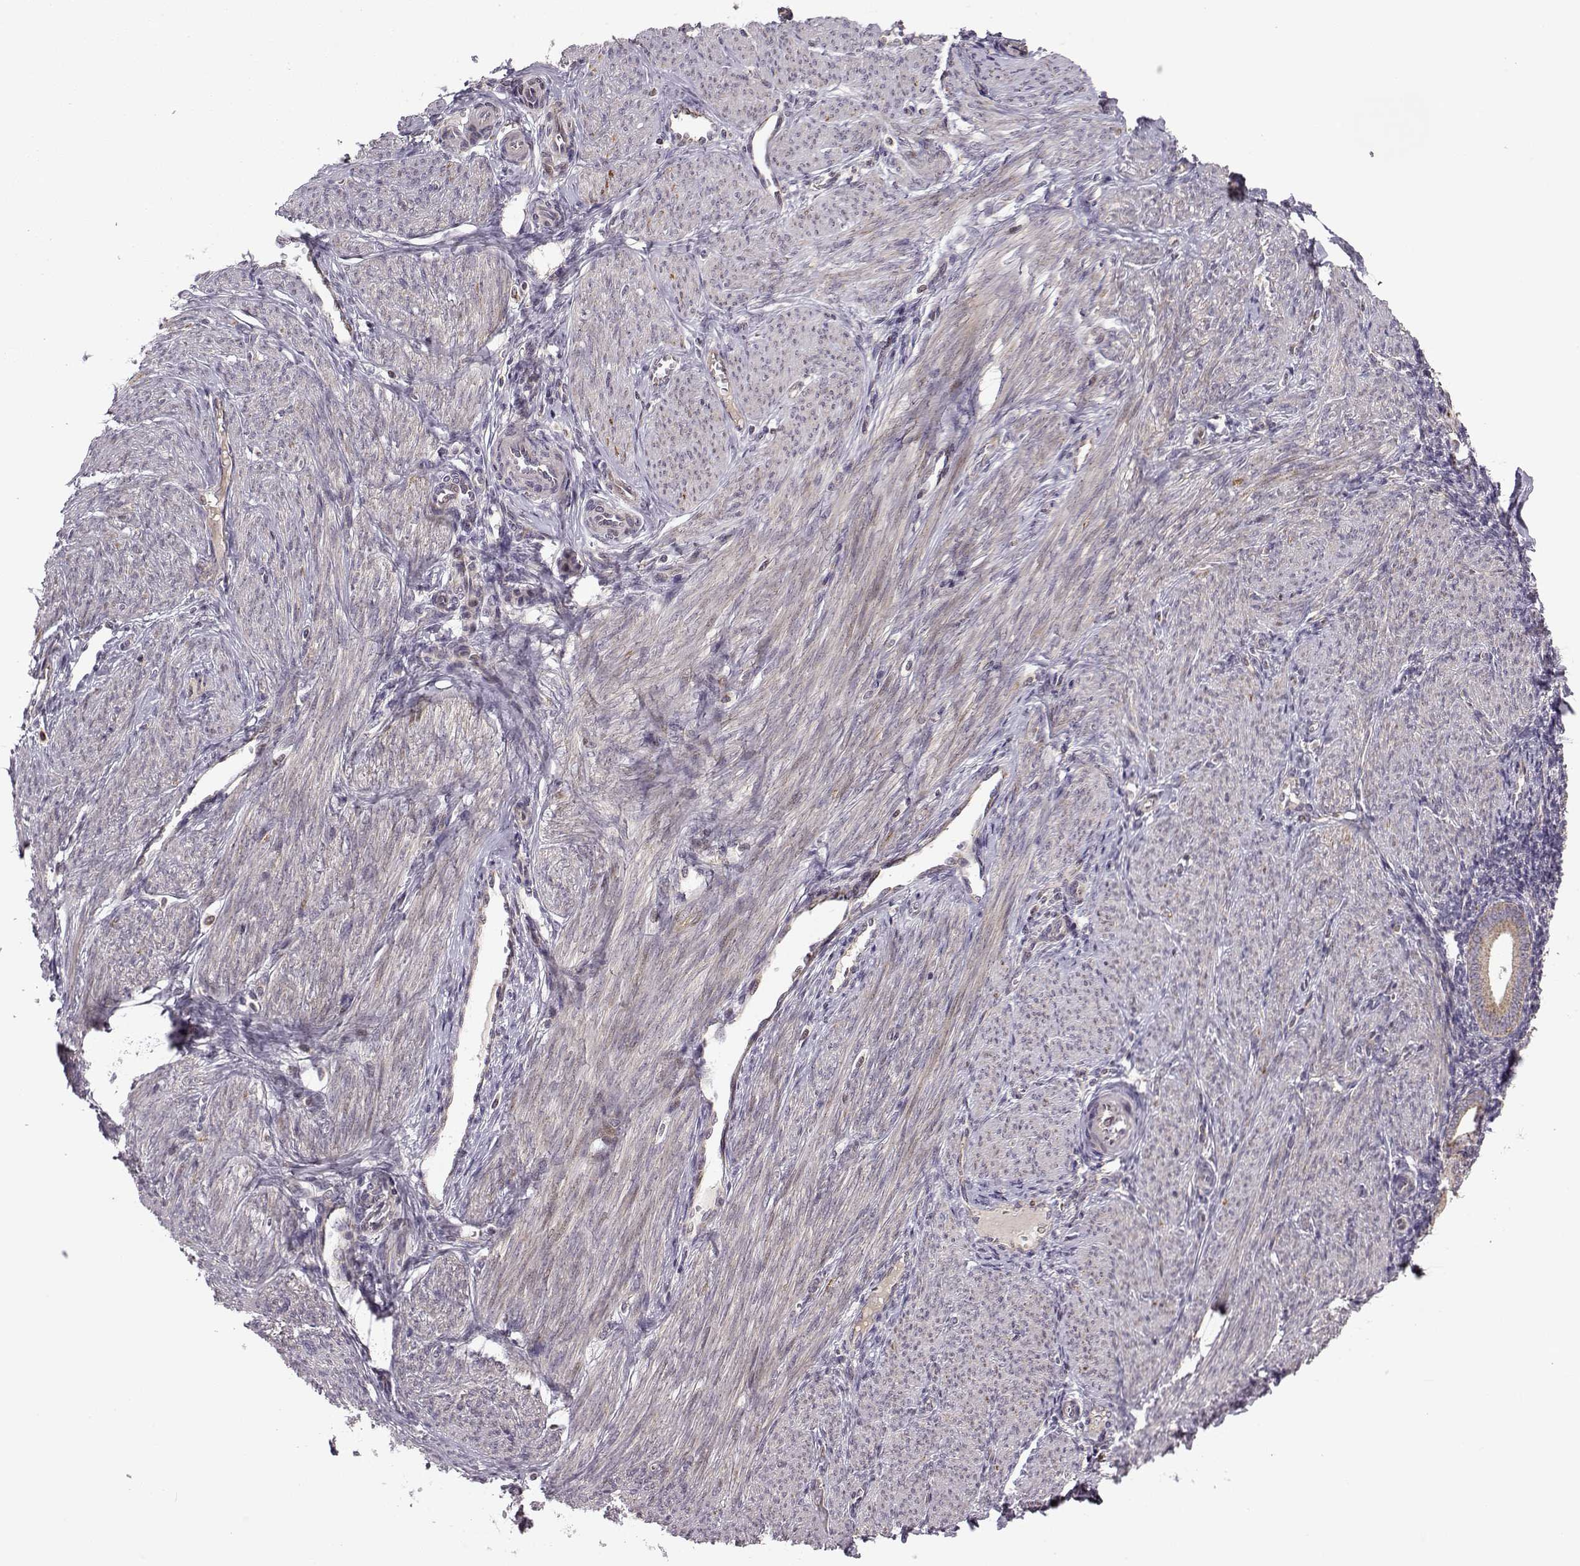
{"staining": {"intensity": "negative", "quantity": "none", "location": "none"}, "tissue": "endometrium", "cell_type": "Cells in endometrial stroma", "image_type": "normal", "snomed": [{"axis": "morphology", "description": "Normal tissue, NOS"}, {"axis": "topography", "description": "Endometrium"}], "caption": "There is no significant expression in cells in endometrial stroma of endometrium. (Stains: DAB IHC with hematoxylin counter stain, Microscopy: brightfield microscopy at high magnification).", "gene": "NECAB3", "patient": {"sex": "female", "age": 39}}